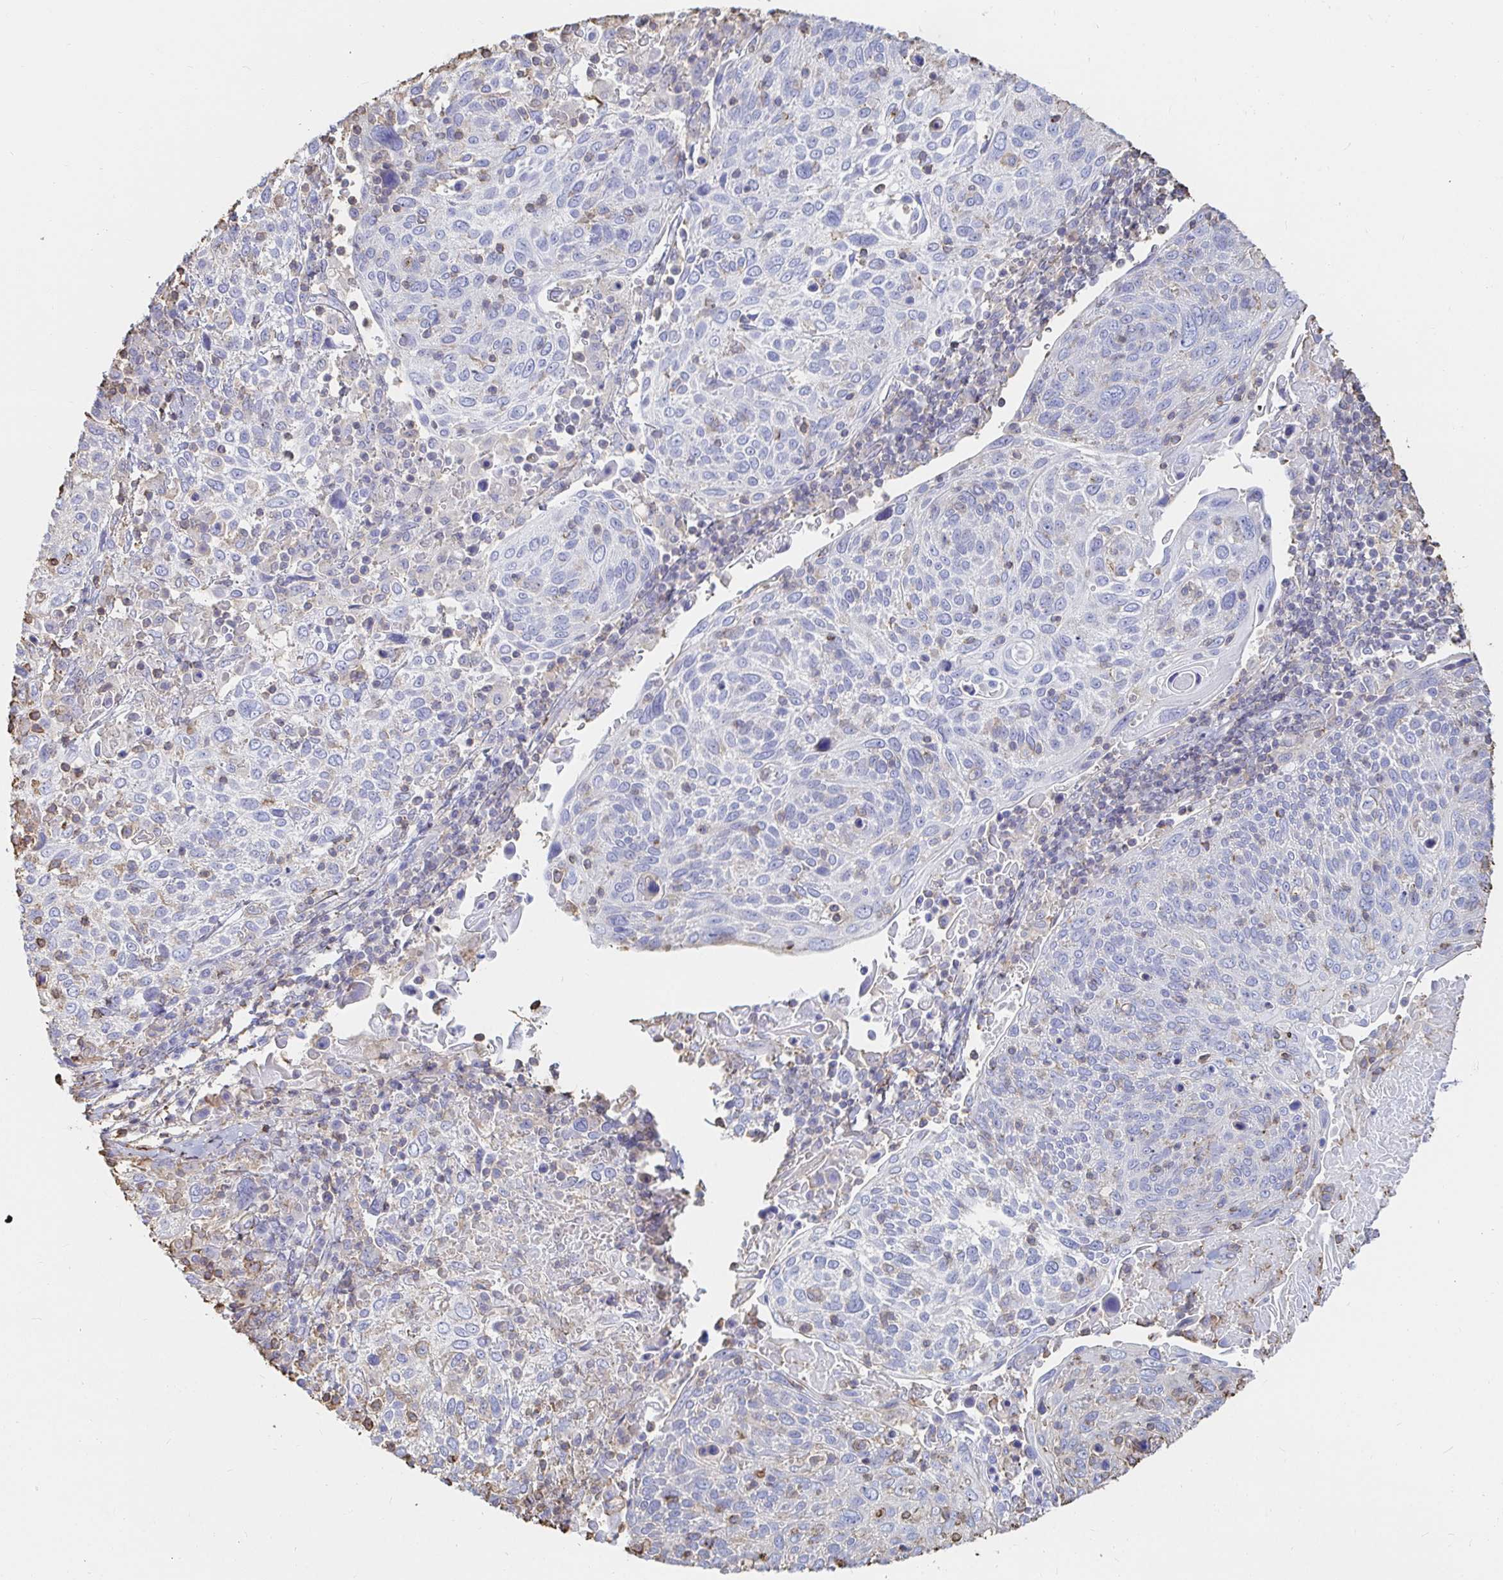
{"staining": {"intensity": "negative", "quantity": "none", "location": "none"}, "tissue": "cervical cancer", "cell_type": "Tumor cells", "image_type": "cancer", "snomed": [{"axis": "morphology", "description": "Squamous cell carcinoma, NOS"}, {"axis": "topography", "description": "Cervix"}], "caption": "Immunohistochemistry (IHC) of human squamous cell carcinoma (cervical) shows no positivity in tumor cells. (DAB (3,3'-diaminobenzidine) immunohistochemistry with hematoxylin counter stain).", "gene": "PTPN14", "patient": {"sex": "female", "age": 61}}